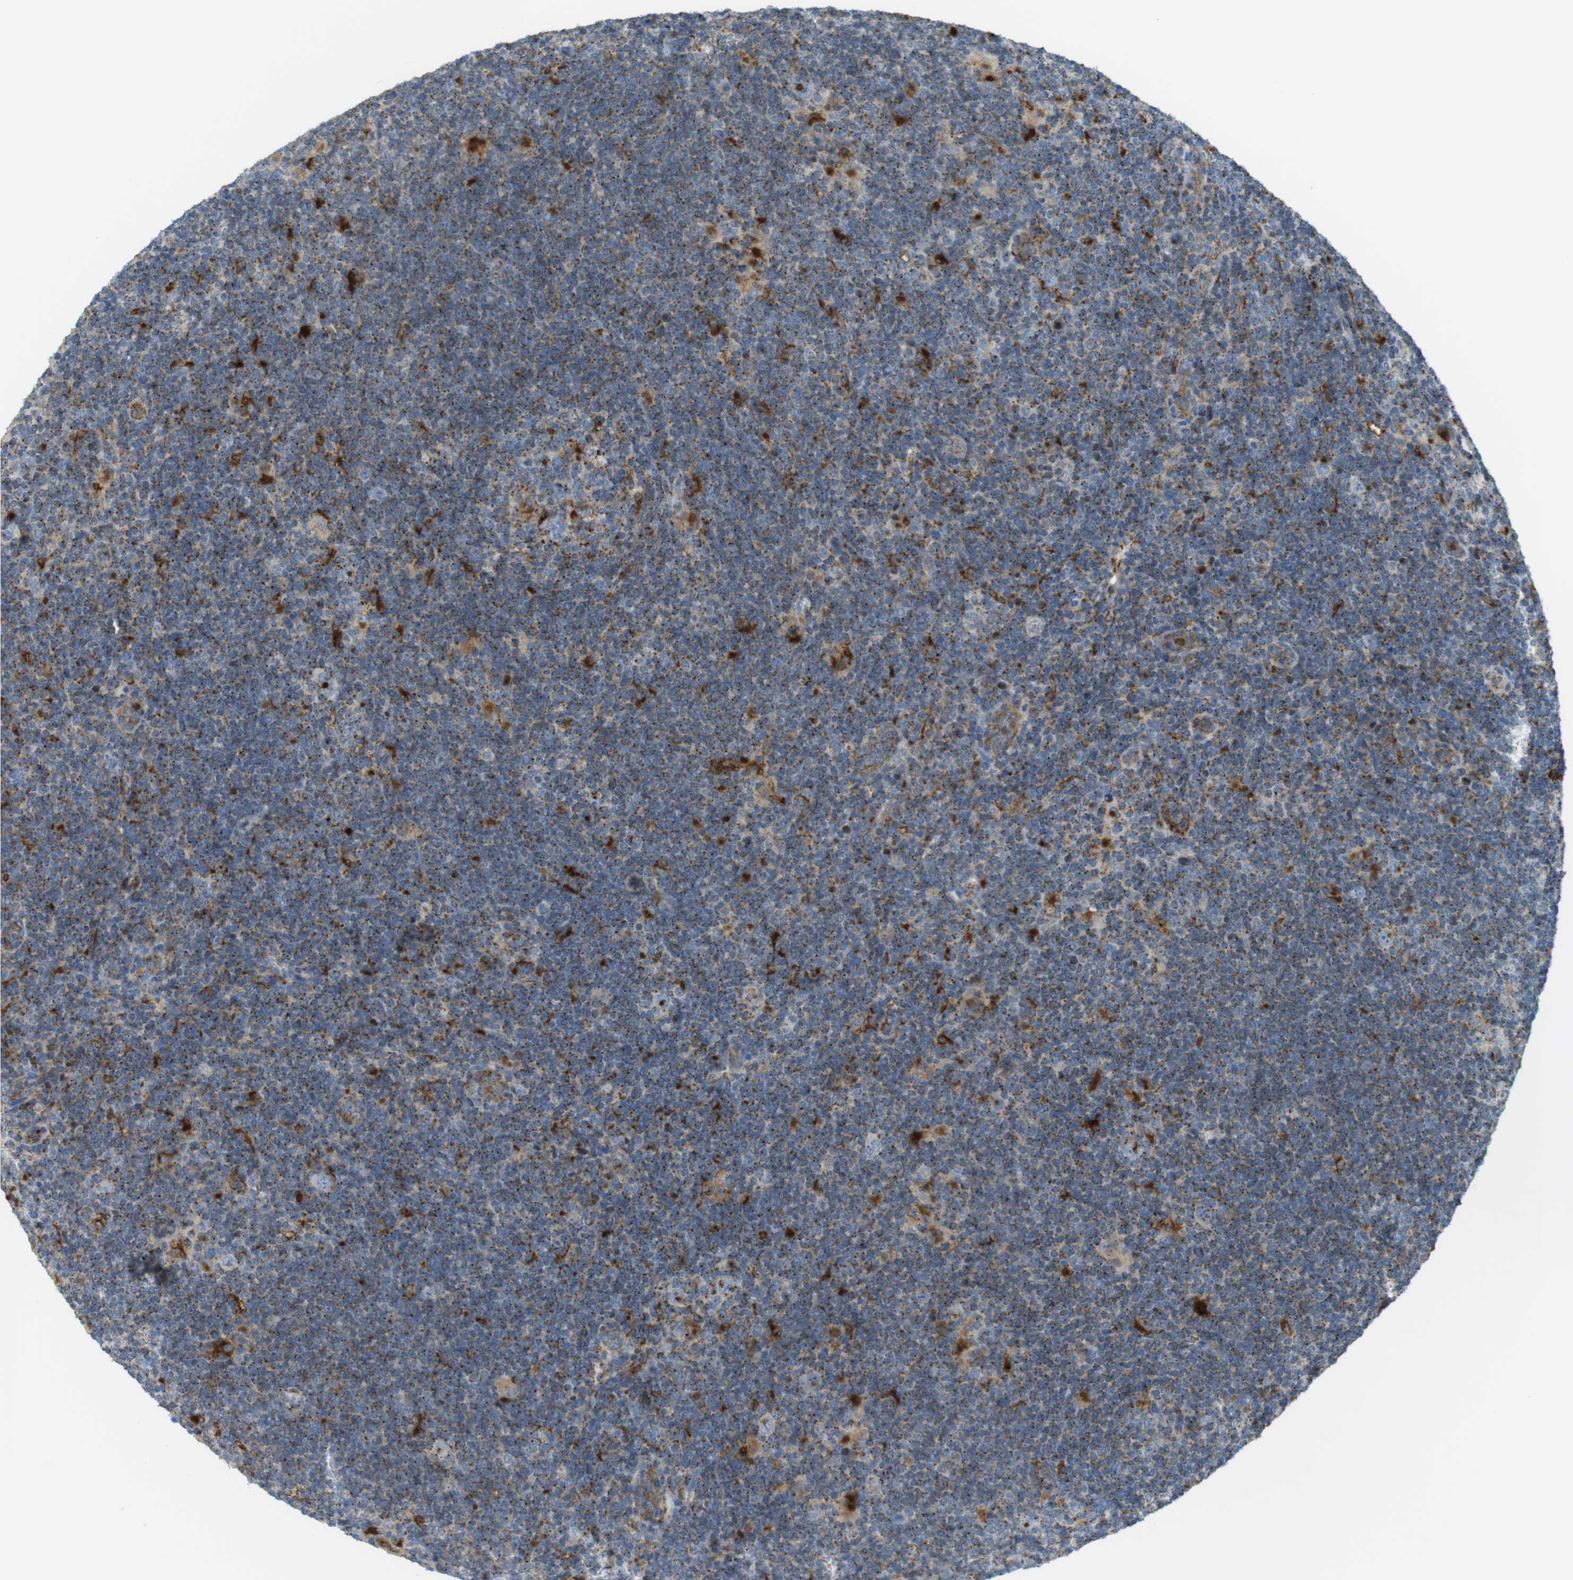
{"staining": {"intensity": "weak", "quantity": "<25%", "location": "cytoplasmic/membranous"}, "tissue": "lymphoma", "cell_type": "Tumor cells", "image_type": "cancer", "snomed": [{"axis": "morphology", "description": "Hodgkin's disease, NOS"}, {"axis": "topography", "description": "Lymph node"}], "caption": "DAB immunohistochemical staining of human Hodgkin's disease demonstrates no significant positivity in tumor cells. Brightfield microscopy of immunohistochemistry (IHC) stained with DAB (3,3'-diaminobenzidine) (brown) and hematoxylin (blue), captured at high magnification.", "gene": "LAMP1", "patient": {"sex": "female", "age": 57}}